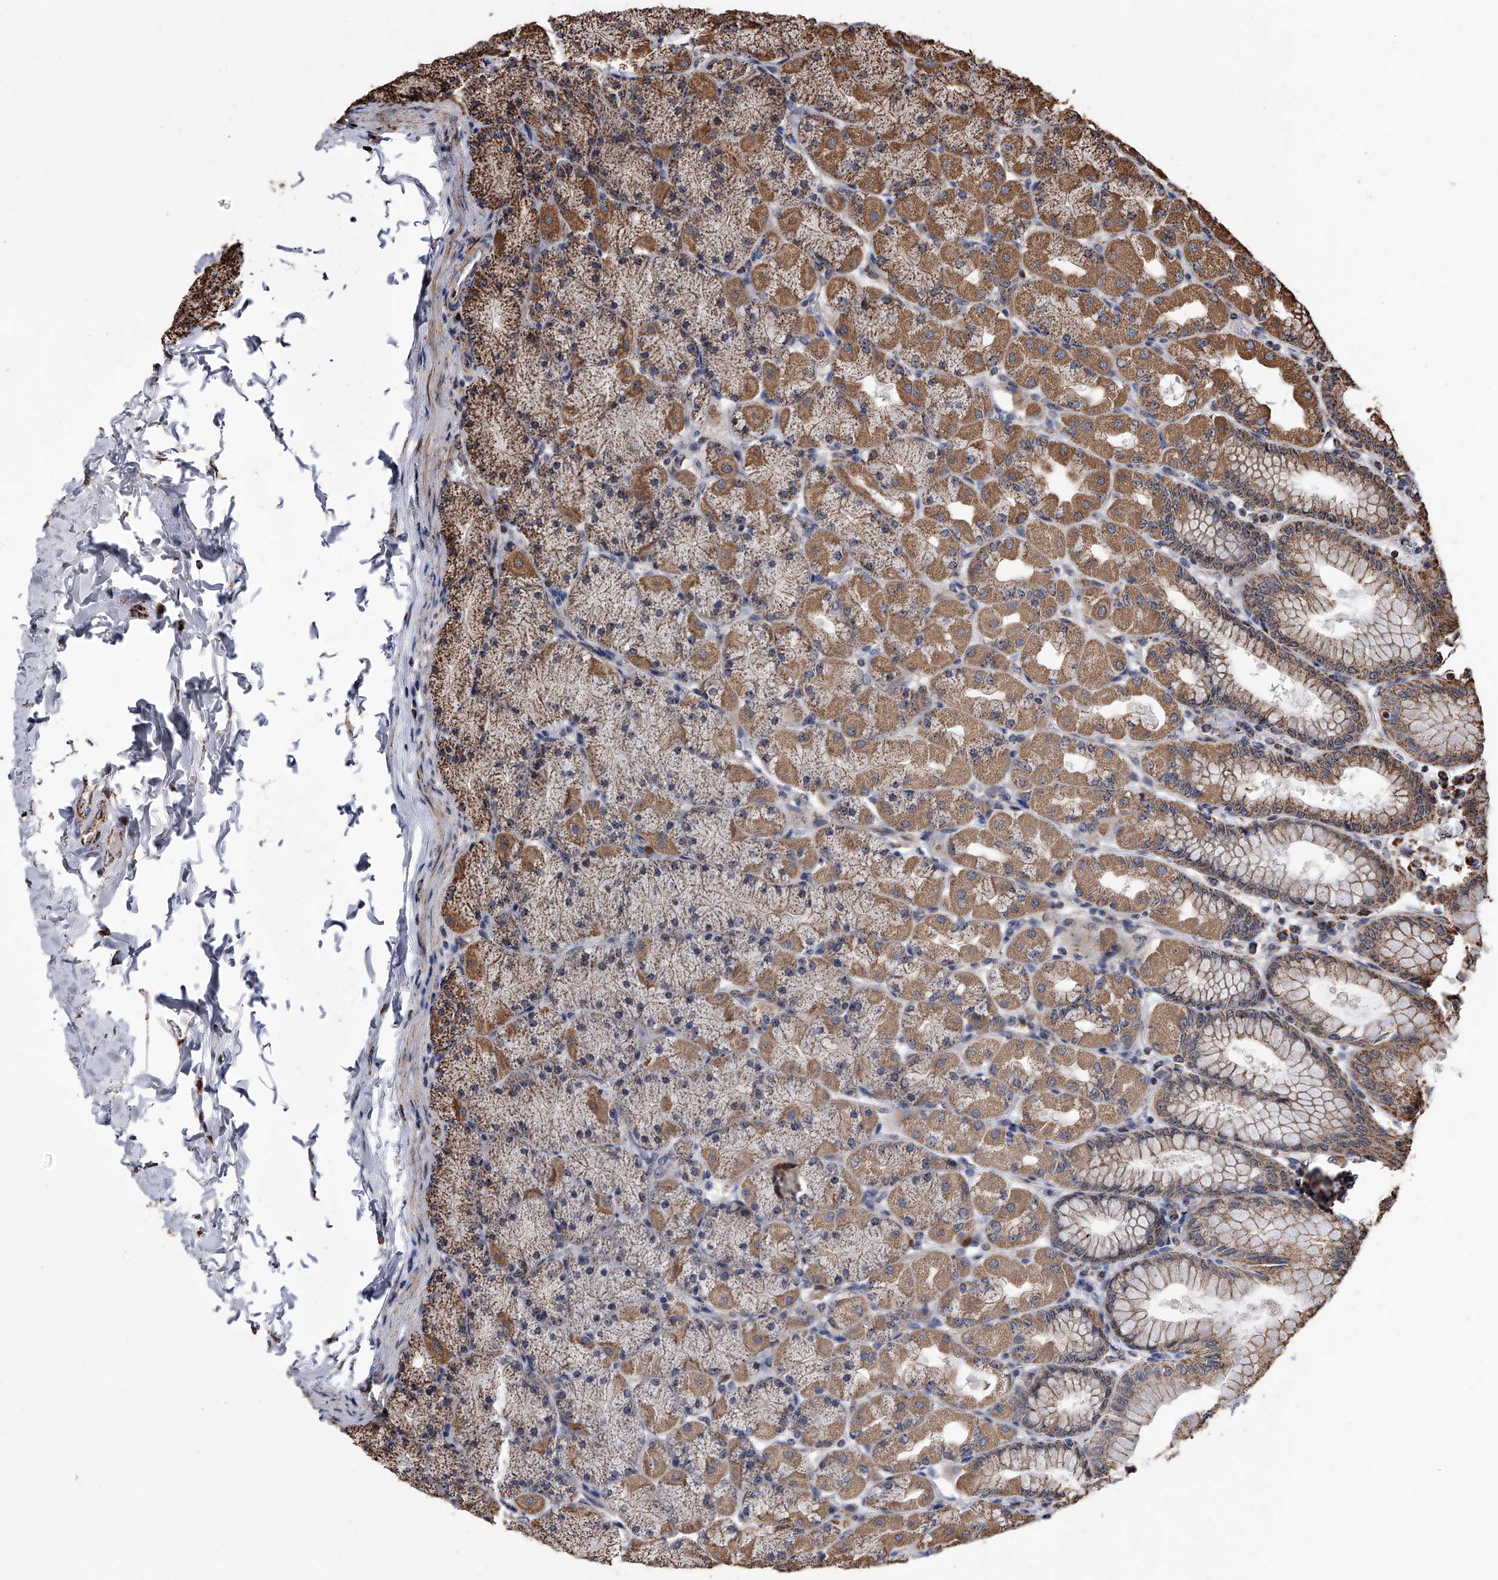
{"staining": {"intensity": "strong", "quantity": "25%-75%", "location": "cytoplasmic/membranous"}, "tissue": "stomach", "cell_type": "Glandular cells", "image_type": "normal", "snomed": [{"axis": "morphology", "description": "Normal tissue, NOS"}, {"axis": "topography", "description": "Stomach, upper"}], "caption": "The immunohistochemical stain labels strong cytoplasmic/membranous positivity in glandular cells of normal stomach. (Brightfield microscopy of DAB IHC at high magnification).", "gene": "SMPDL3A", "patient": {"sex": "female", "age": 56}}